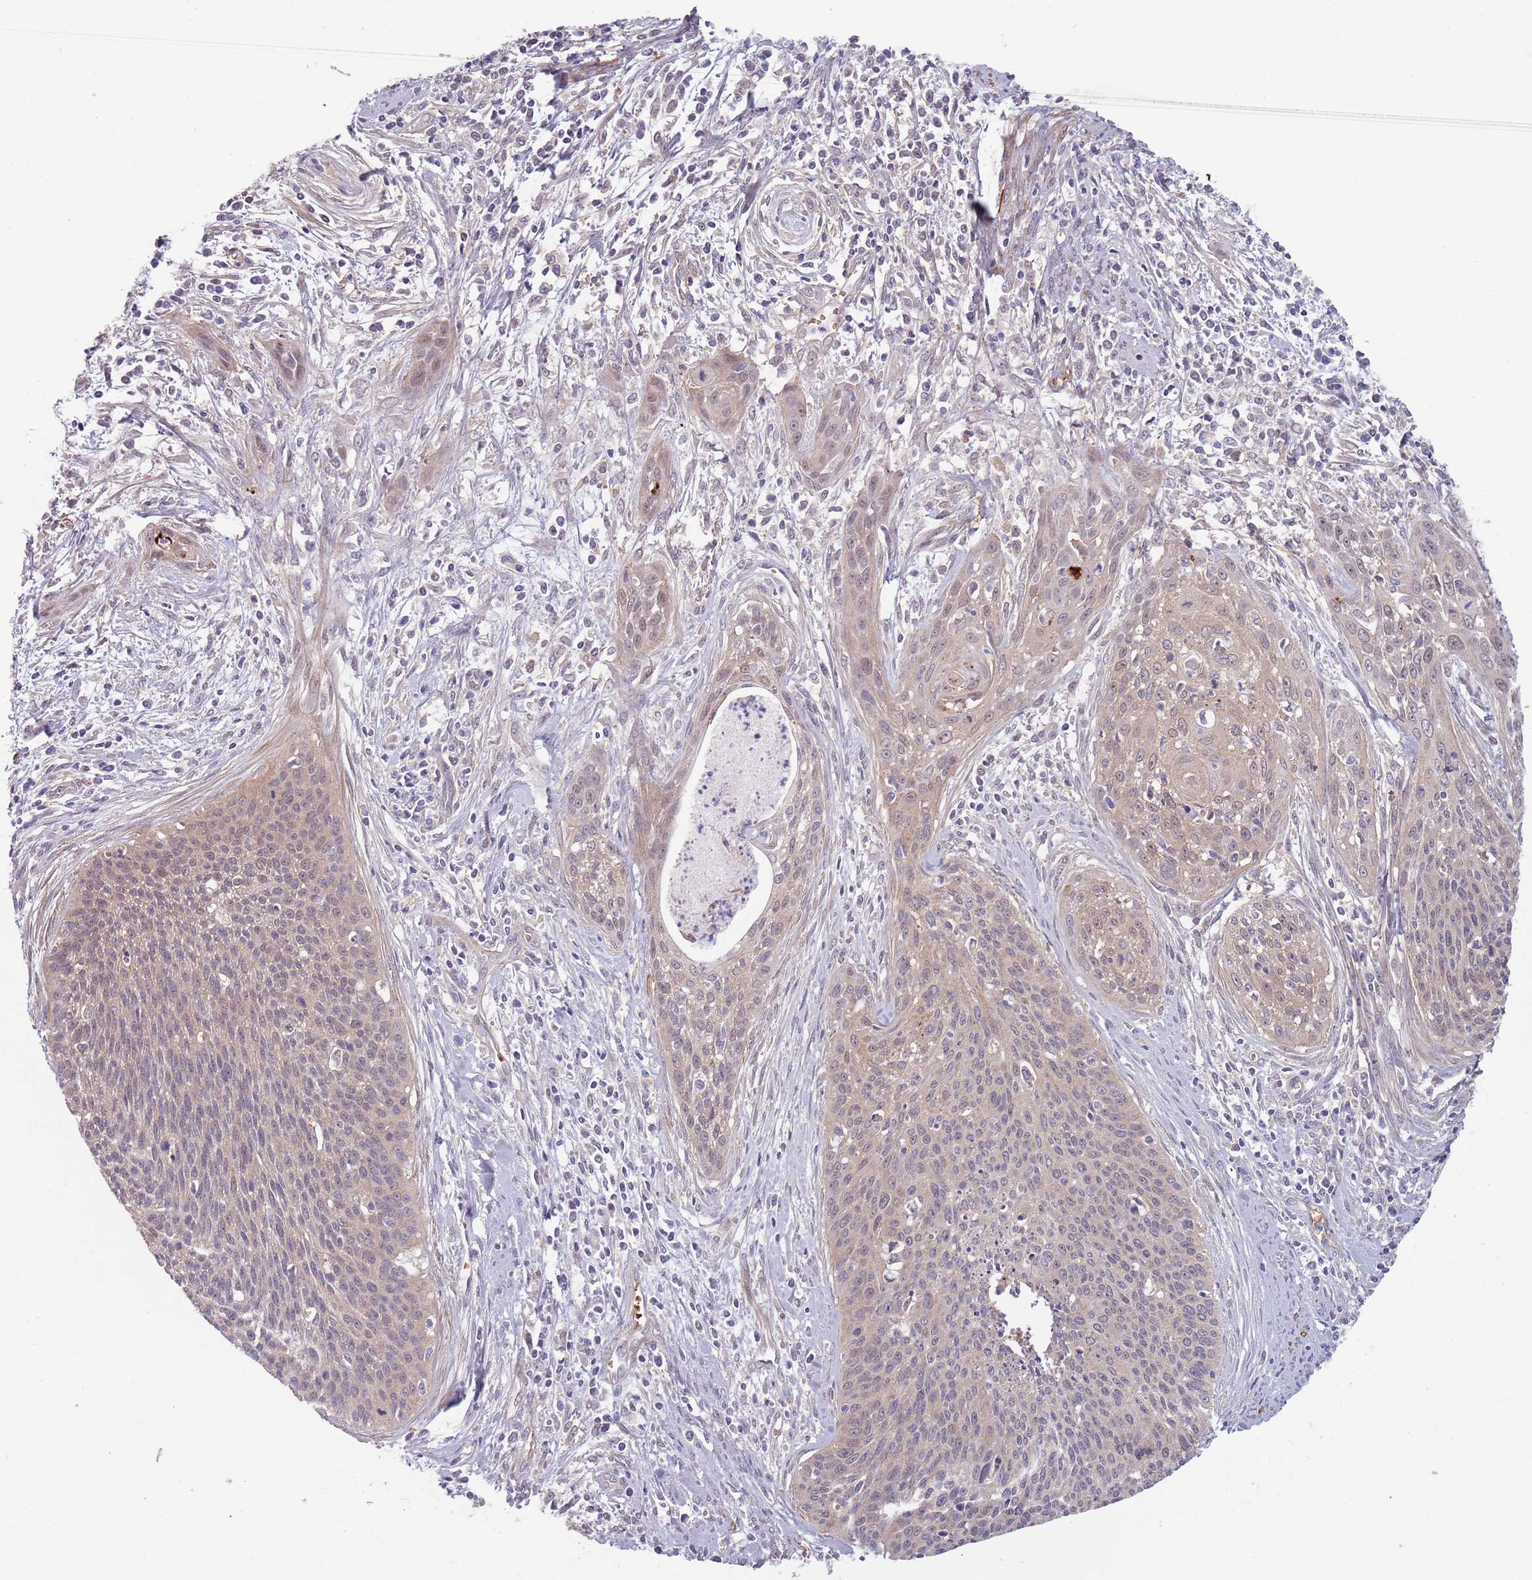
{"staining": {"intensity": "weak", "quantity": "<25%", "location": "cytoplasmic/membranous,nuclear"}, "tissue": "cervical cancer", "cell_type": "Tumor cells", "image_type": "cancer", "snomed": [{"axis": "morphology", "description": "Squamous cell carcinoma, NOS"}, {"axis": "topography", "description": "Cervix"}], "caption": "High magnification brightfield microscopy of cervical cancer stained with DAB (brown) and counterstained with hematoxylin (blue): tumor cells show no significant expression.", "gene": "CLNS1A", "patient": {"sex": "female", "age": 55}}